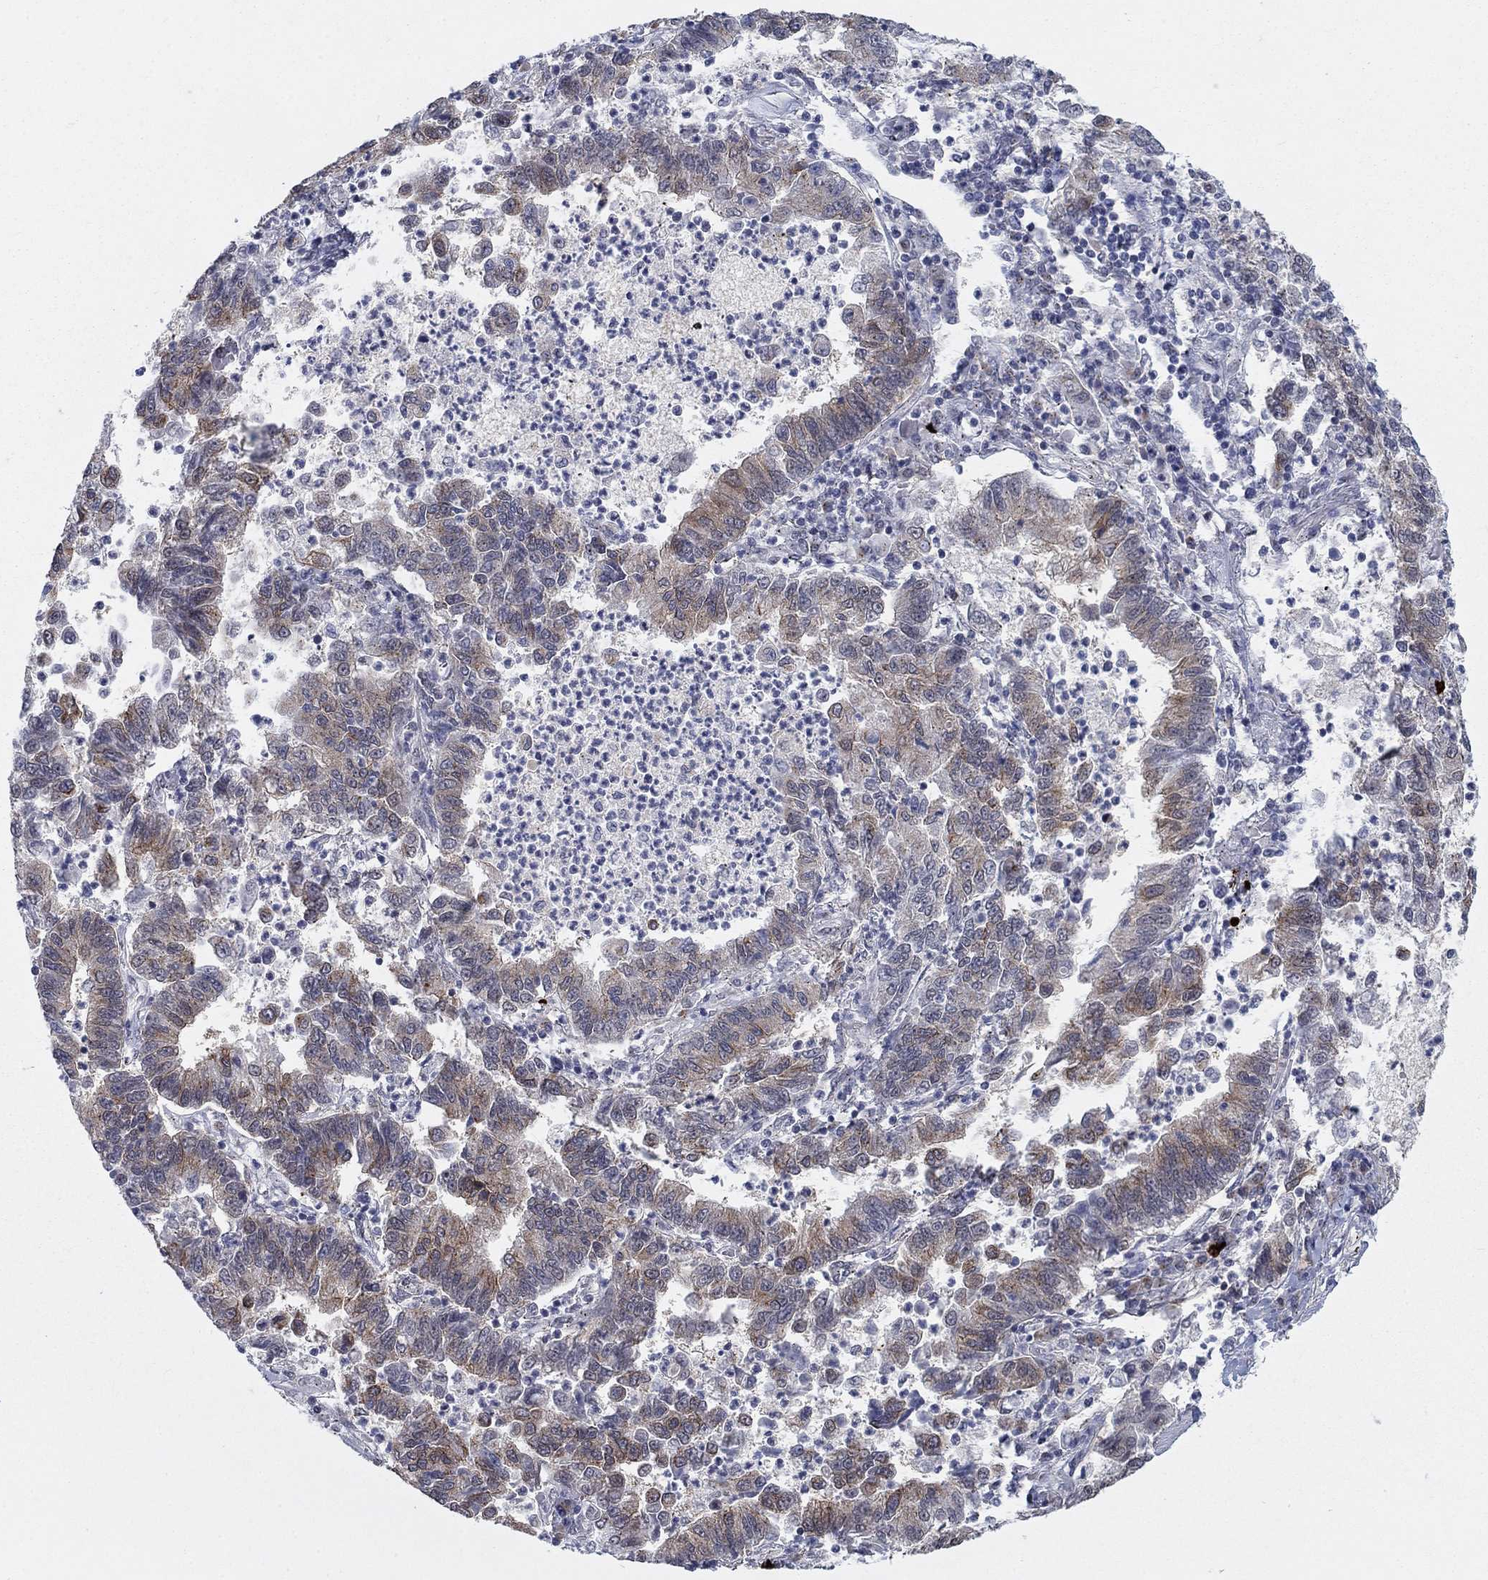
{"staining": {"intensity": "moderate", "quantity": "<25%", "location": "cytoplasmic/membranous"}, "tissue": "lung cancer", "cell_type": "Tumor cells", "image_type": "cancer", "snomed": [{"axis": "morphology", "description": "Adenocarcinoma, NOS"}, {"axis": "topography", "description": "Lung"}], "caption": "The immunohistochemical stain shows moderate cytoplasmic/membranous positivity in tumor cells of lung cancer tissue. Nuclei are stained in blue.", "gene": "SH3RF1", "patient": {"sex": "female", "age": 57}}